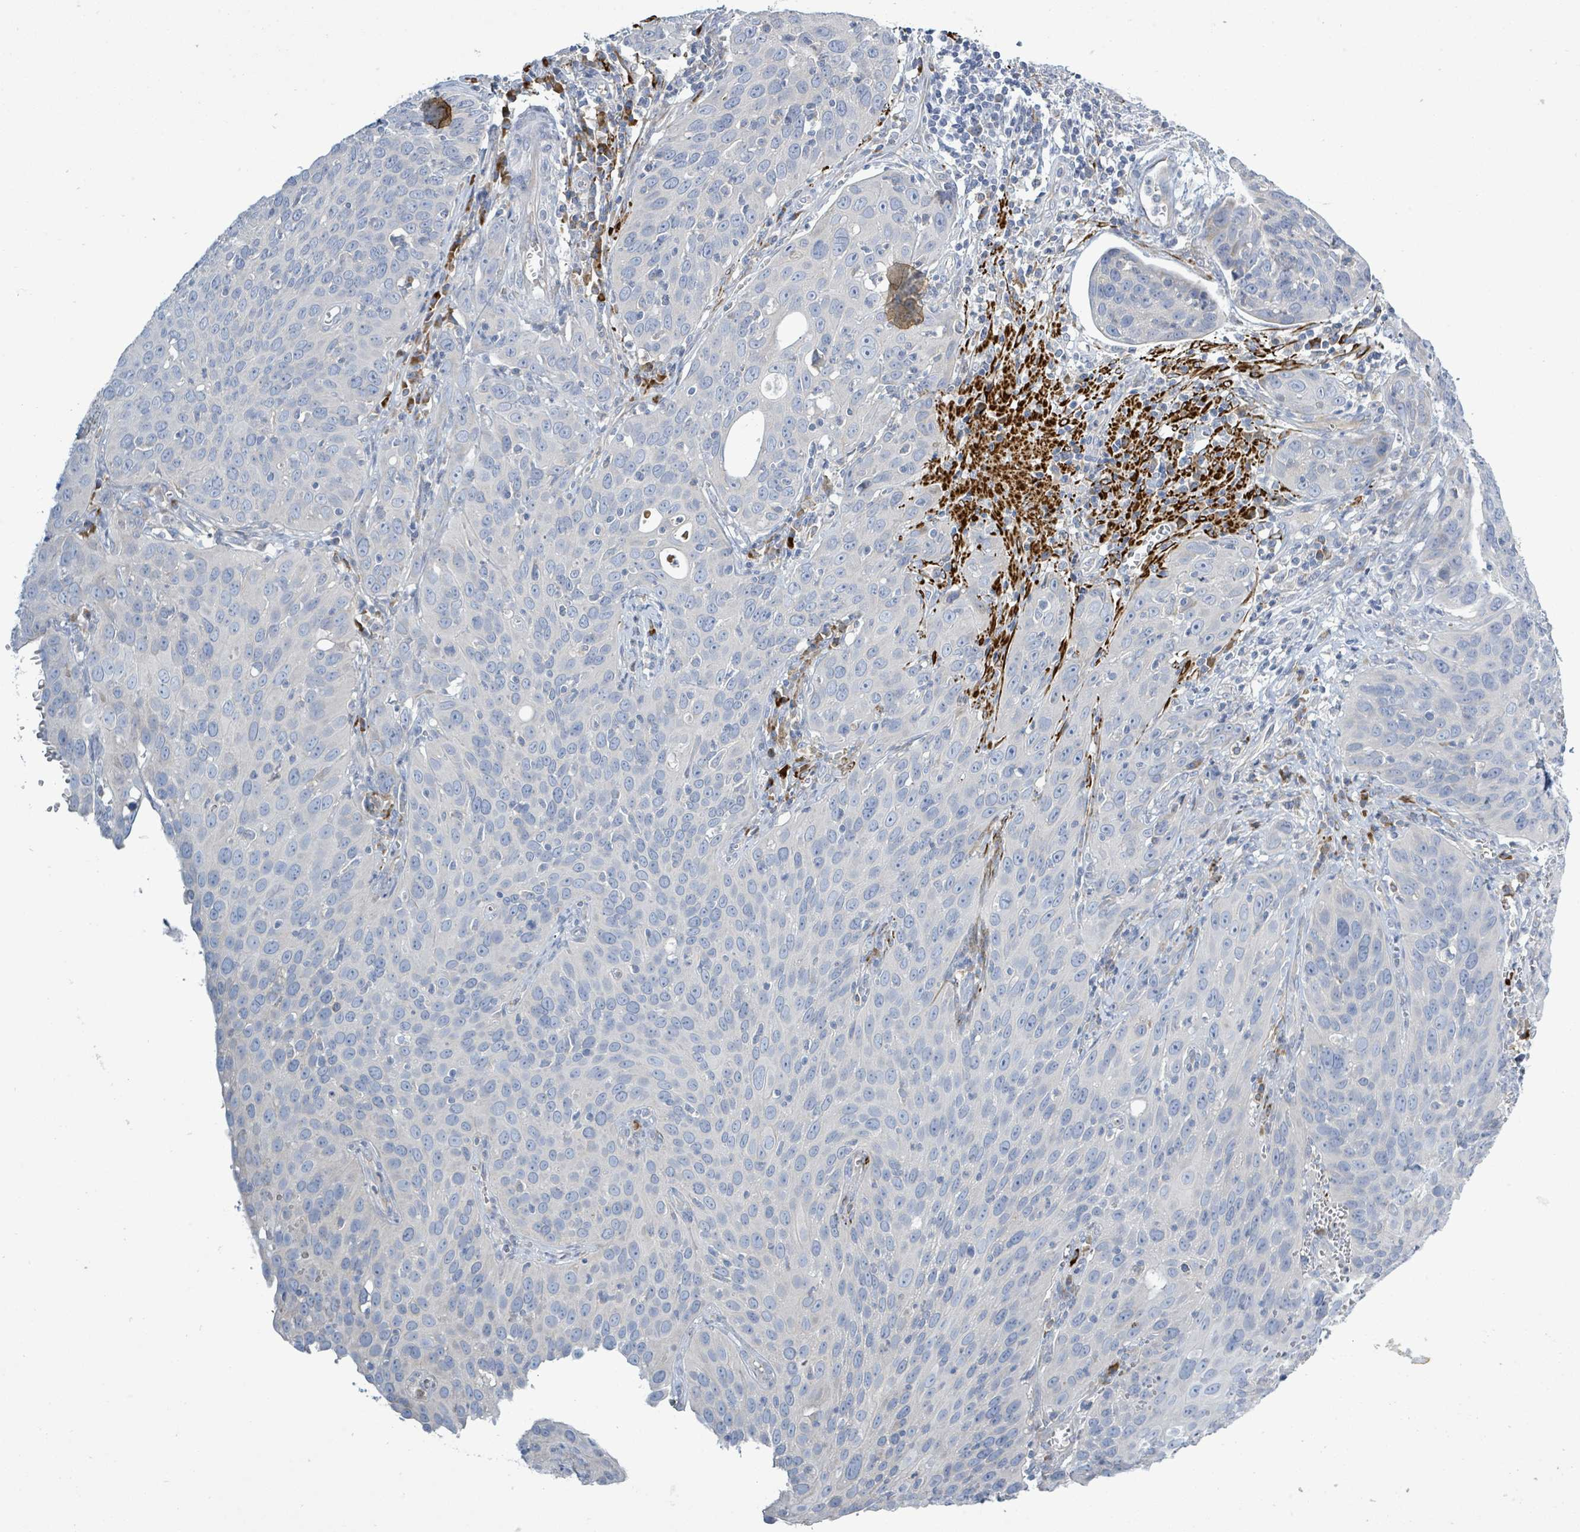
{"staining": {"intensity": "negative", "quantity": "none", "location": "none"}, "tissue": "cervical cancer", "cell_type": "Tumor cells", "image_type": "cancer", "snomed": [{"axis": "morphology", "description": "Squamous cell carcinoma, NOS"}, {"axis": "topography", "description": "Cervix"}], "caption": "Tumor cells show no significant expression in cervical cancer (squamous cell carcinoma).", "gene": "SIRPB1", "patient": {"sex": "female", "age": 36}}